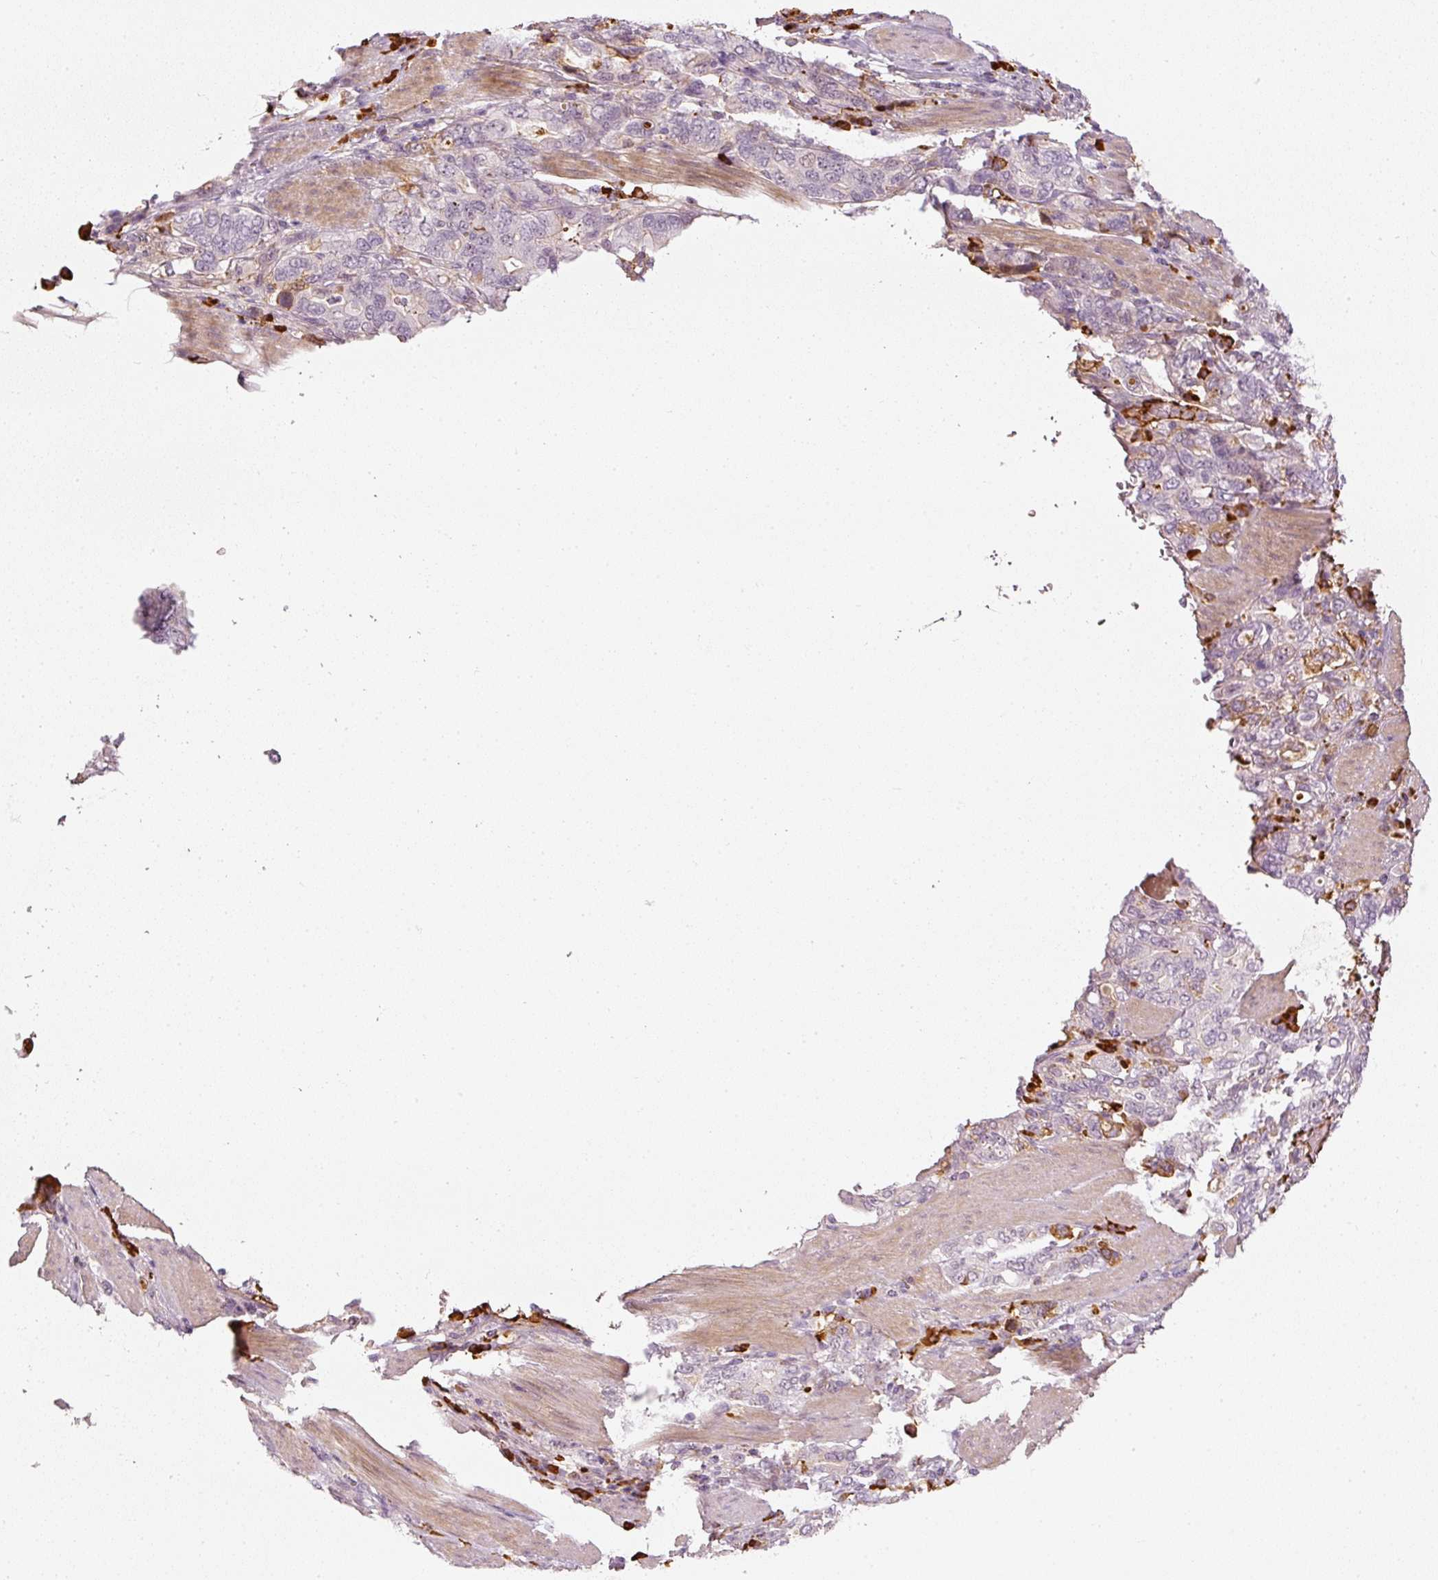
{"staining": {"intensity": "negative", "quantity": "none", "location": "none"}, "tissue": "stomach cancer", "cell_type": "Tumor cells", "image_type": "cancer", "snomed": [{"axis": "morphology", "description": "Adenocarcinoma, NOS"}, {"axis": "topography", "description": "Stomach, upper"}, {"axis": "topography", "description": "Stomach"}], "caption": "This is an immunohistochemistry image of human adenocarcinoma (stomach). There is no staining in tumor cells.", "gene": "VCAM1", "patient": {"sex": "male", "age": 62}}